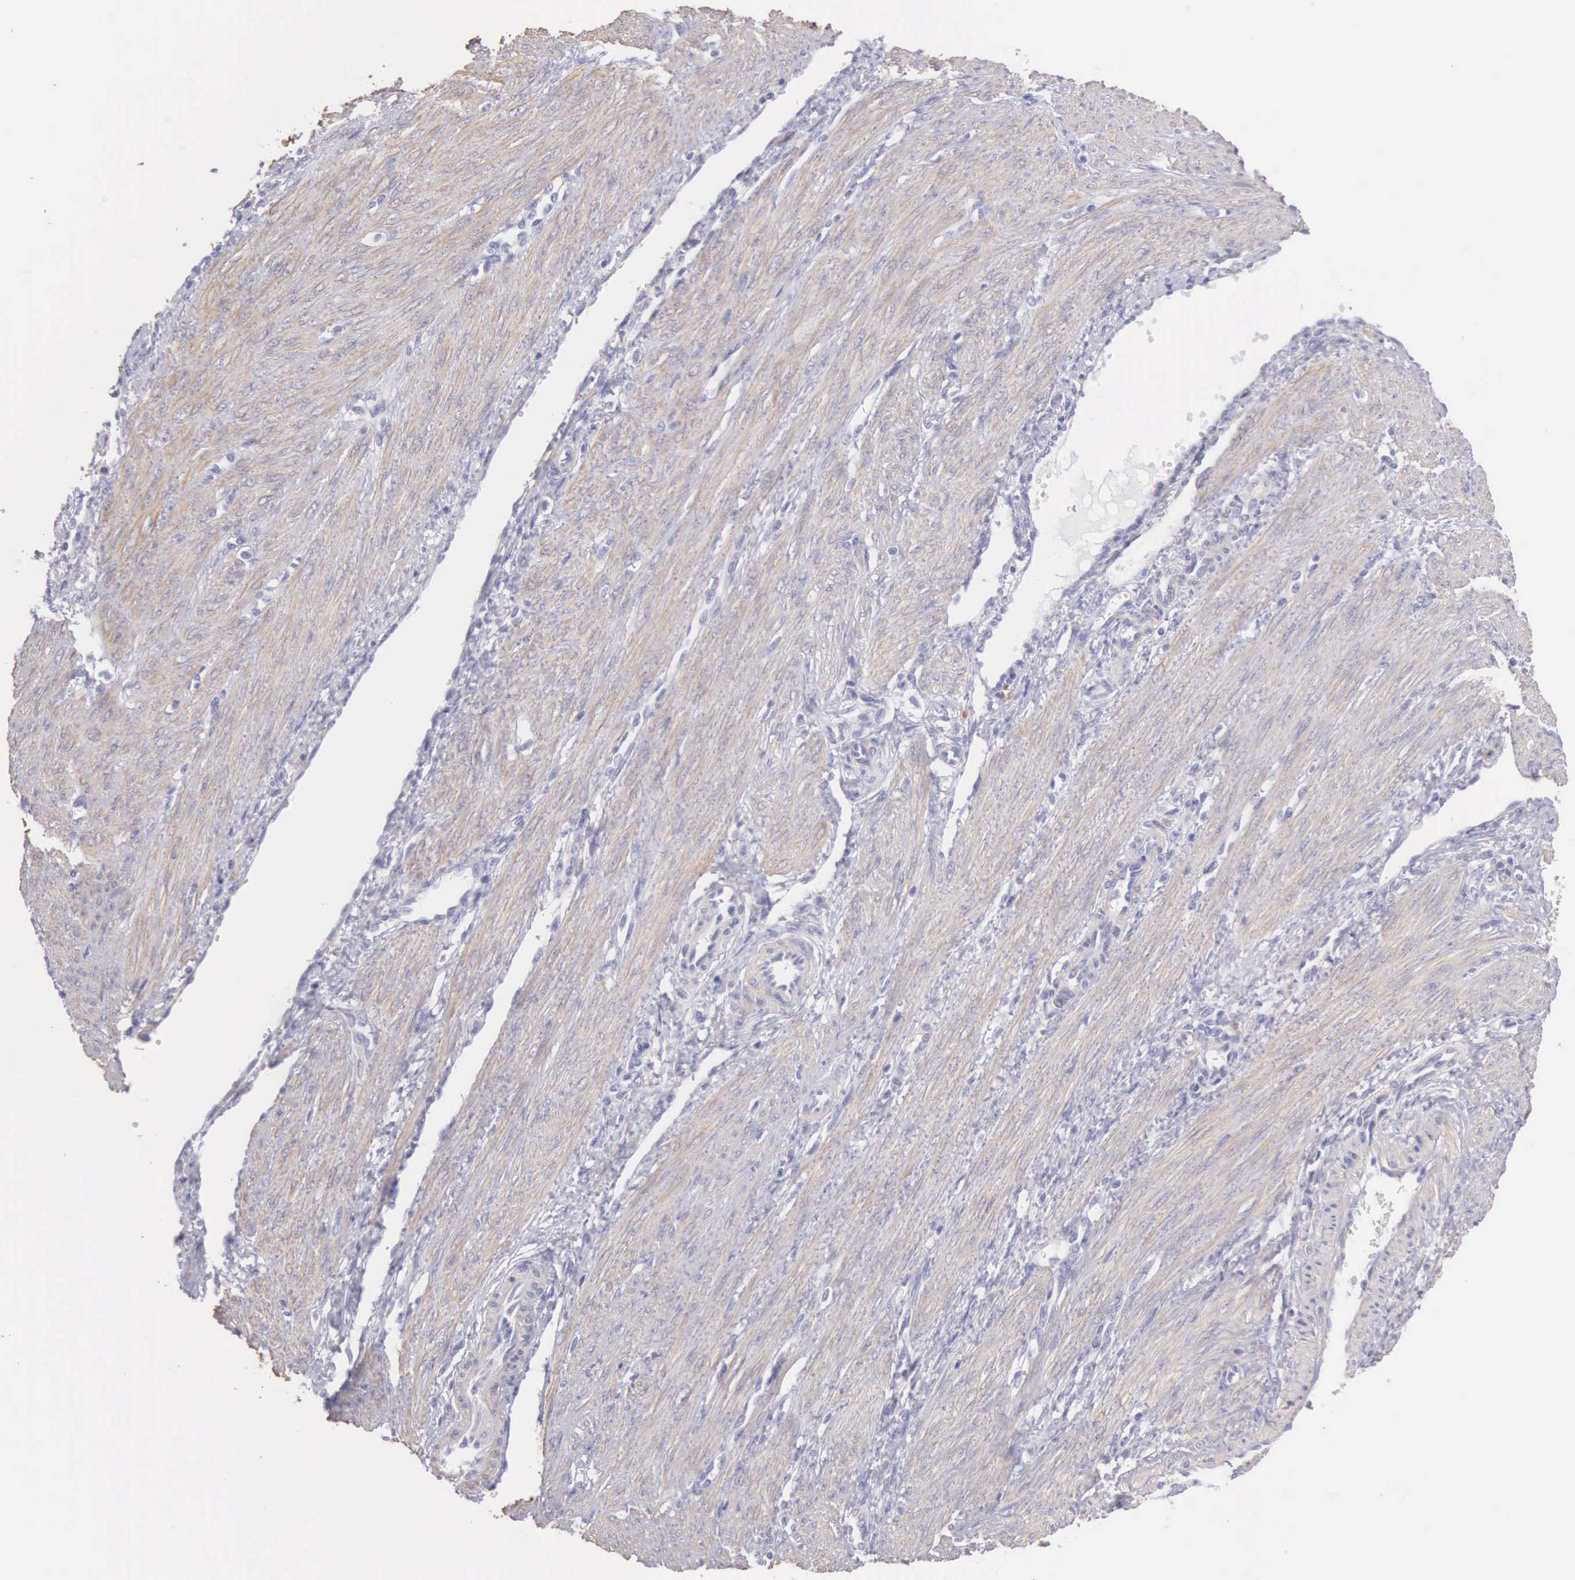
{"staining": {"intensity": "negative", "quantity": "none", "location": "none"}, "tissue": "endometrial cancer", "cell_type": "Tumor cells", "image_type": "cancer", "snomed": [{"axis": "morphology", "description": "Adenocarcinoma, NOS"}, {"axis": "topography", "description": "Endometrium"}], "caption": "This is a micrograph of immunohistochemistry (IHC) staining of endometrial adenocarcinoma, which shows no staining in tumor cells.", "gene": "ARFGAP3", "patient": {"sex": "female", "age": 51}}